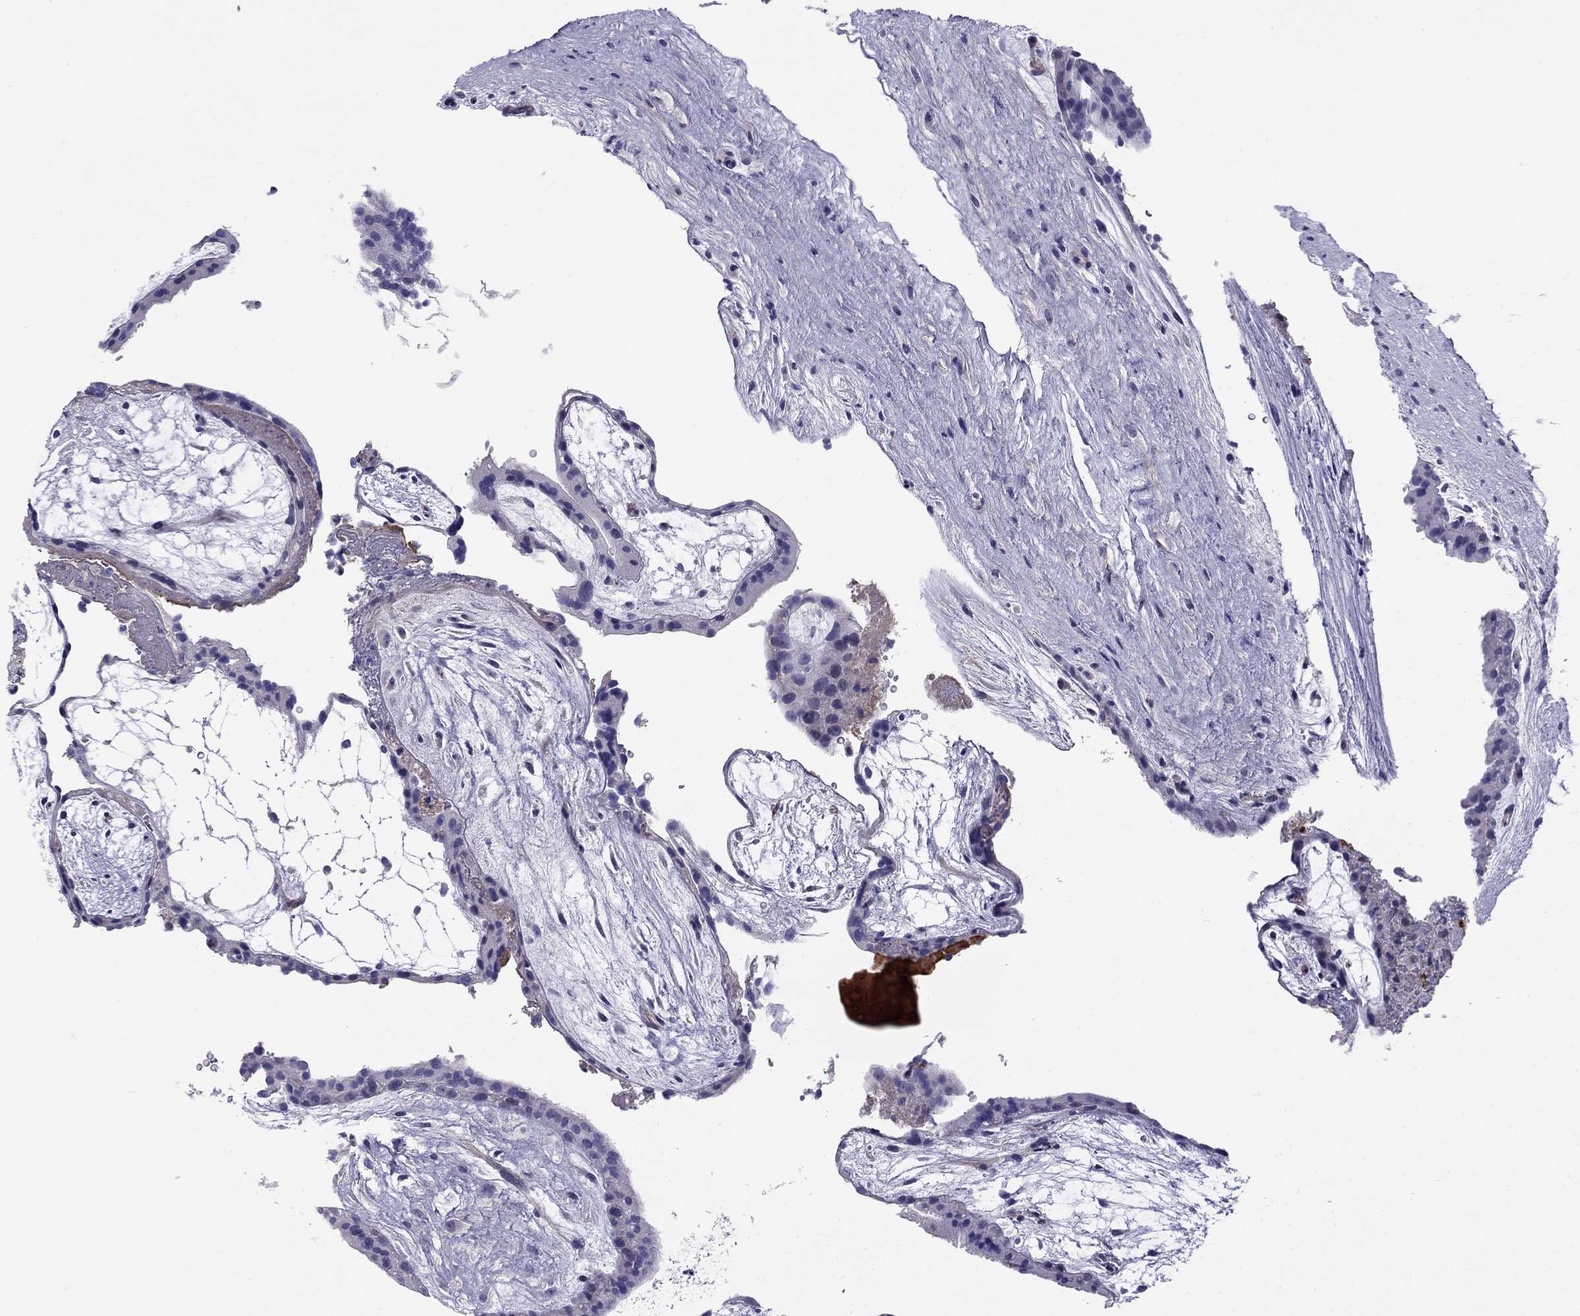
{"staining": {"intensity": "negative", "quantity": "none", "location": "none"}, "tissue": "placenta", "cell_type": "Decidual cells", "image_type": "normal", "snomed": [{"axis": "morphology", "description": "Normal tissue, NOS"}, {"axis": "topography", "description": "Placenta"}], "caption": "DAB immunohistochemical staining of normal placenta displays no significant expression in decidual cells.", "gene": "CMYA5", "patient": {"sex": "female", "age": 19}}